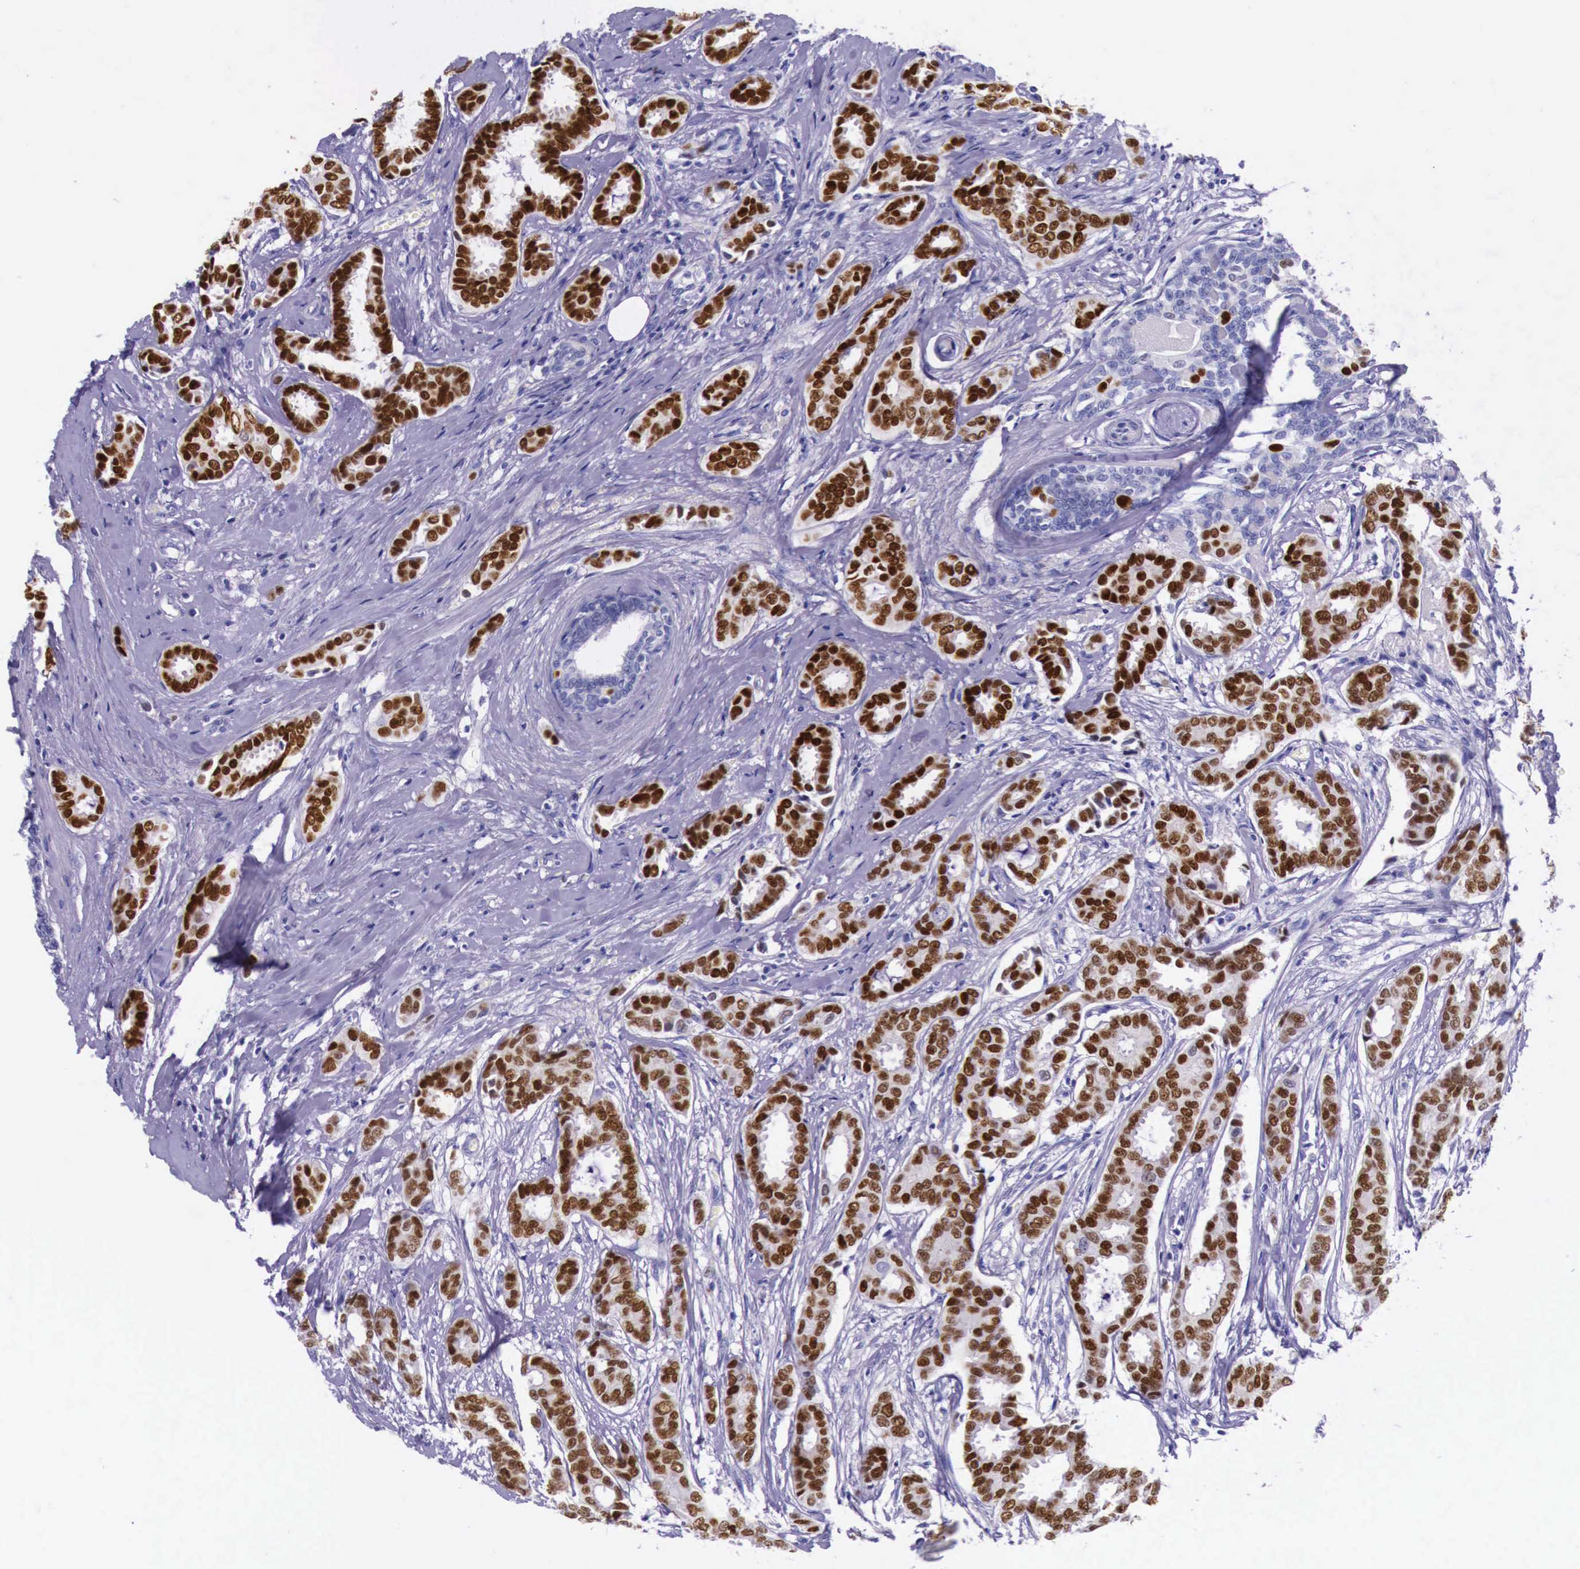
{"staining": {"intensity": "strong", "quantity": ">75%", "location": "nuclear"}, "tissue": "breast cancer", "cell_type": "Tumor cells", "image_type": "cancer", "snomed": [{"axis": "morphology", "description": "Duct carcinoma"}, {"axis": "topography", "description": "Breast"}], "caption": "Breast invasive ductal carcinoma stained for a protein (brown) reveals strong nuclear positive staining in about >75% of tumor cells.", "gene": "ESR1", "patient": {"sex": "female", "age": 50}}